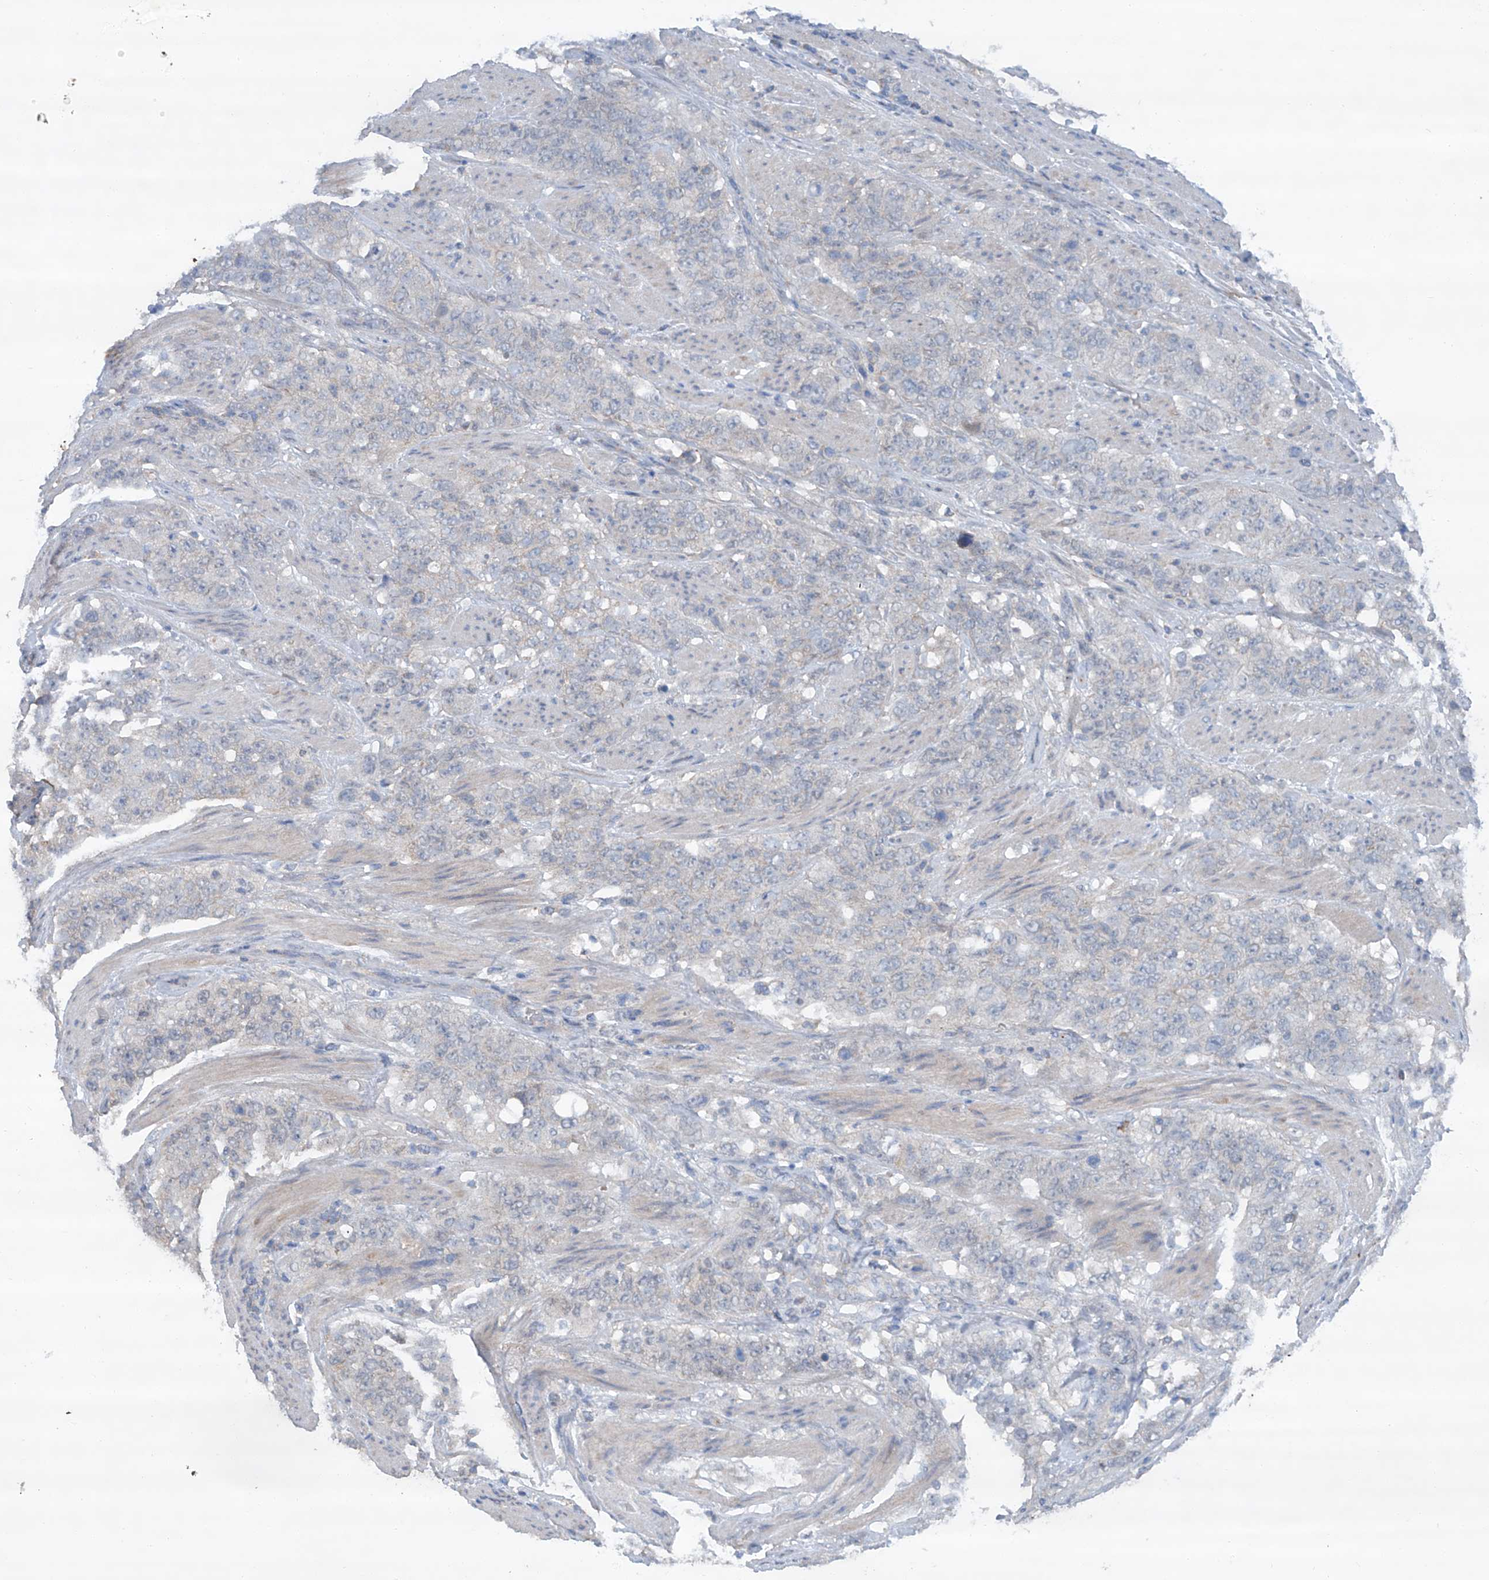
{"staining": {"intensity": "negative", "quantity": "none", "location": "none"}, "tissue": "stomach cancer", "cell_type": "Tumor cells", "image_type": "cancer", "snomed": [{"axis": "morphology", "description": "Adenocarcinoma, NOS"}, {"axis": "topography", "description": "Stomach"}], "caption": "Stomach adenocarcinoma was stained to show a protein in brown. There is no significant positivity in tumor cells.", "gene": "SIX4", "patient": {"sex": "male", "age": 48}}